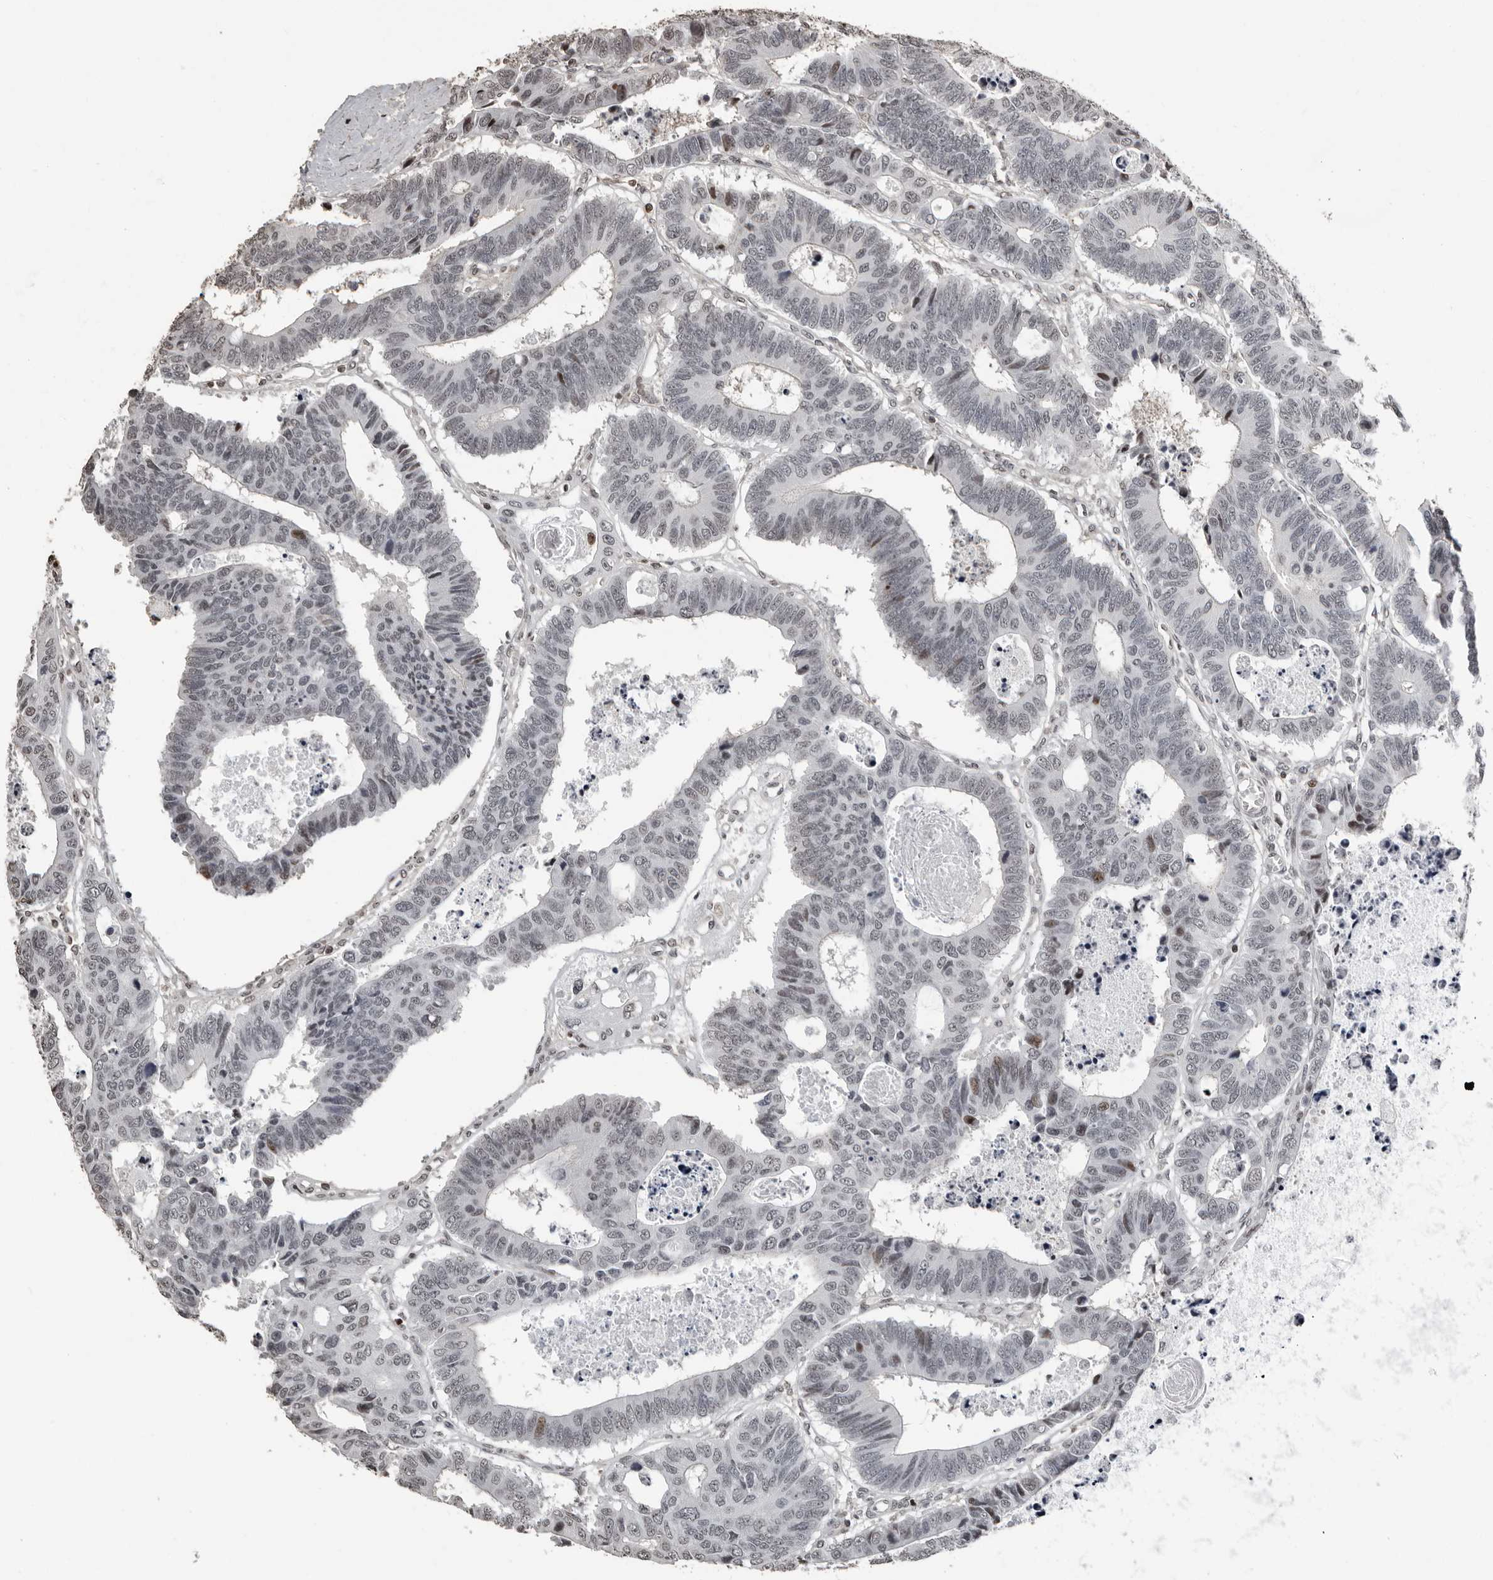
{"staining": {"intensity": "weak", "quantity": "<25%", "location": "nuclear"}, "tissue": "colorectal cancer", "cell_type": "Tumor cells", "image_type": "cancer", "snomed": [{"axis": "morphology", "description": "Adenocarcinoma, NOS"}, {"axis": "topography", "description": "Rectum"}], "caption": "Tumor cells are negative for protein expression in human colorectal adenocarcinoma.", "gene": "ORC1", "patient": {"sex": "male", "age": 84}}